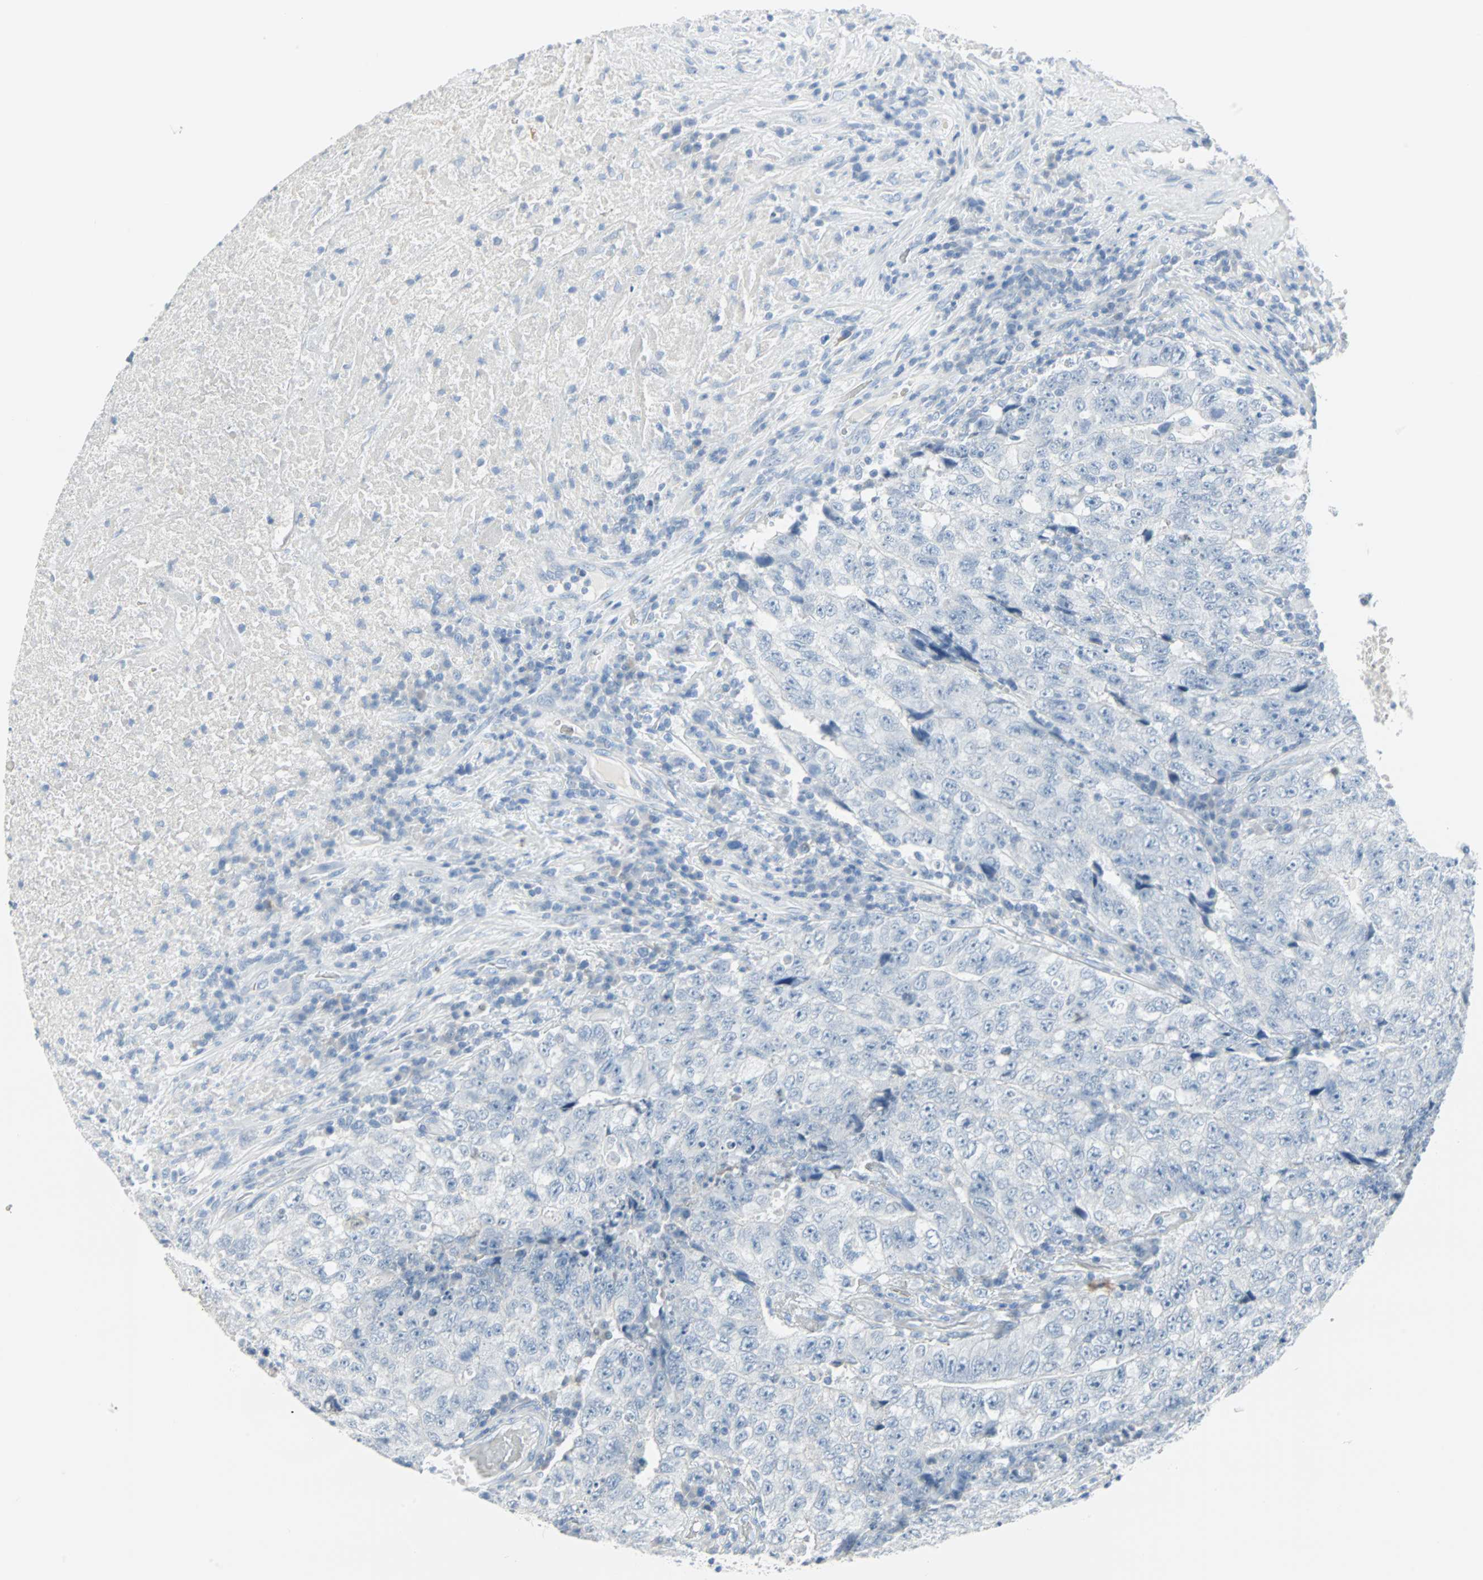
{"staining": {"intensity": "negative", "quantity": "none", "location": "none"}, "tissue": "testis cancer", "cell_type": "Tumor cells", "image_type": "cancer", "snomed": [{"axis": "morphology", "description": "Necrosis, NOS"}, {"axis": "morphology", "description": "Carcinoma, Embryonal, NOS"}, {"axis": "topography", "description": "Testis"}], "caption": "The immunohistochemistry photomicrograph has no significant positivity in tumor cells of testis cancer (embryonal carcinoma) tissue. Nuclei are stained in blue.", "gene": "STX1A", "patient": {"sex": "male", "age": 19}}